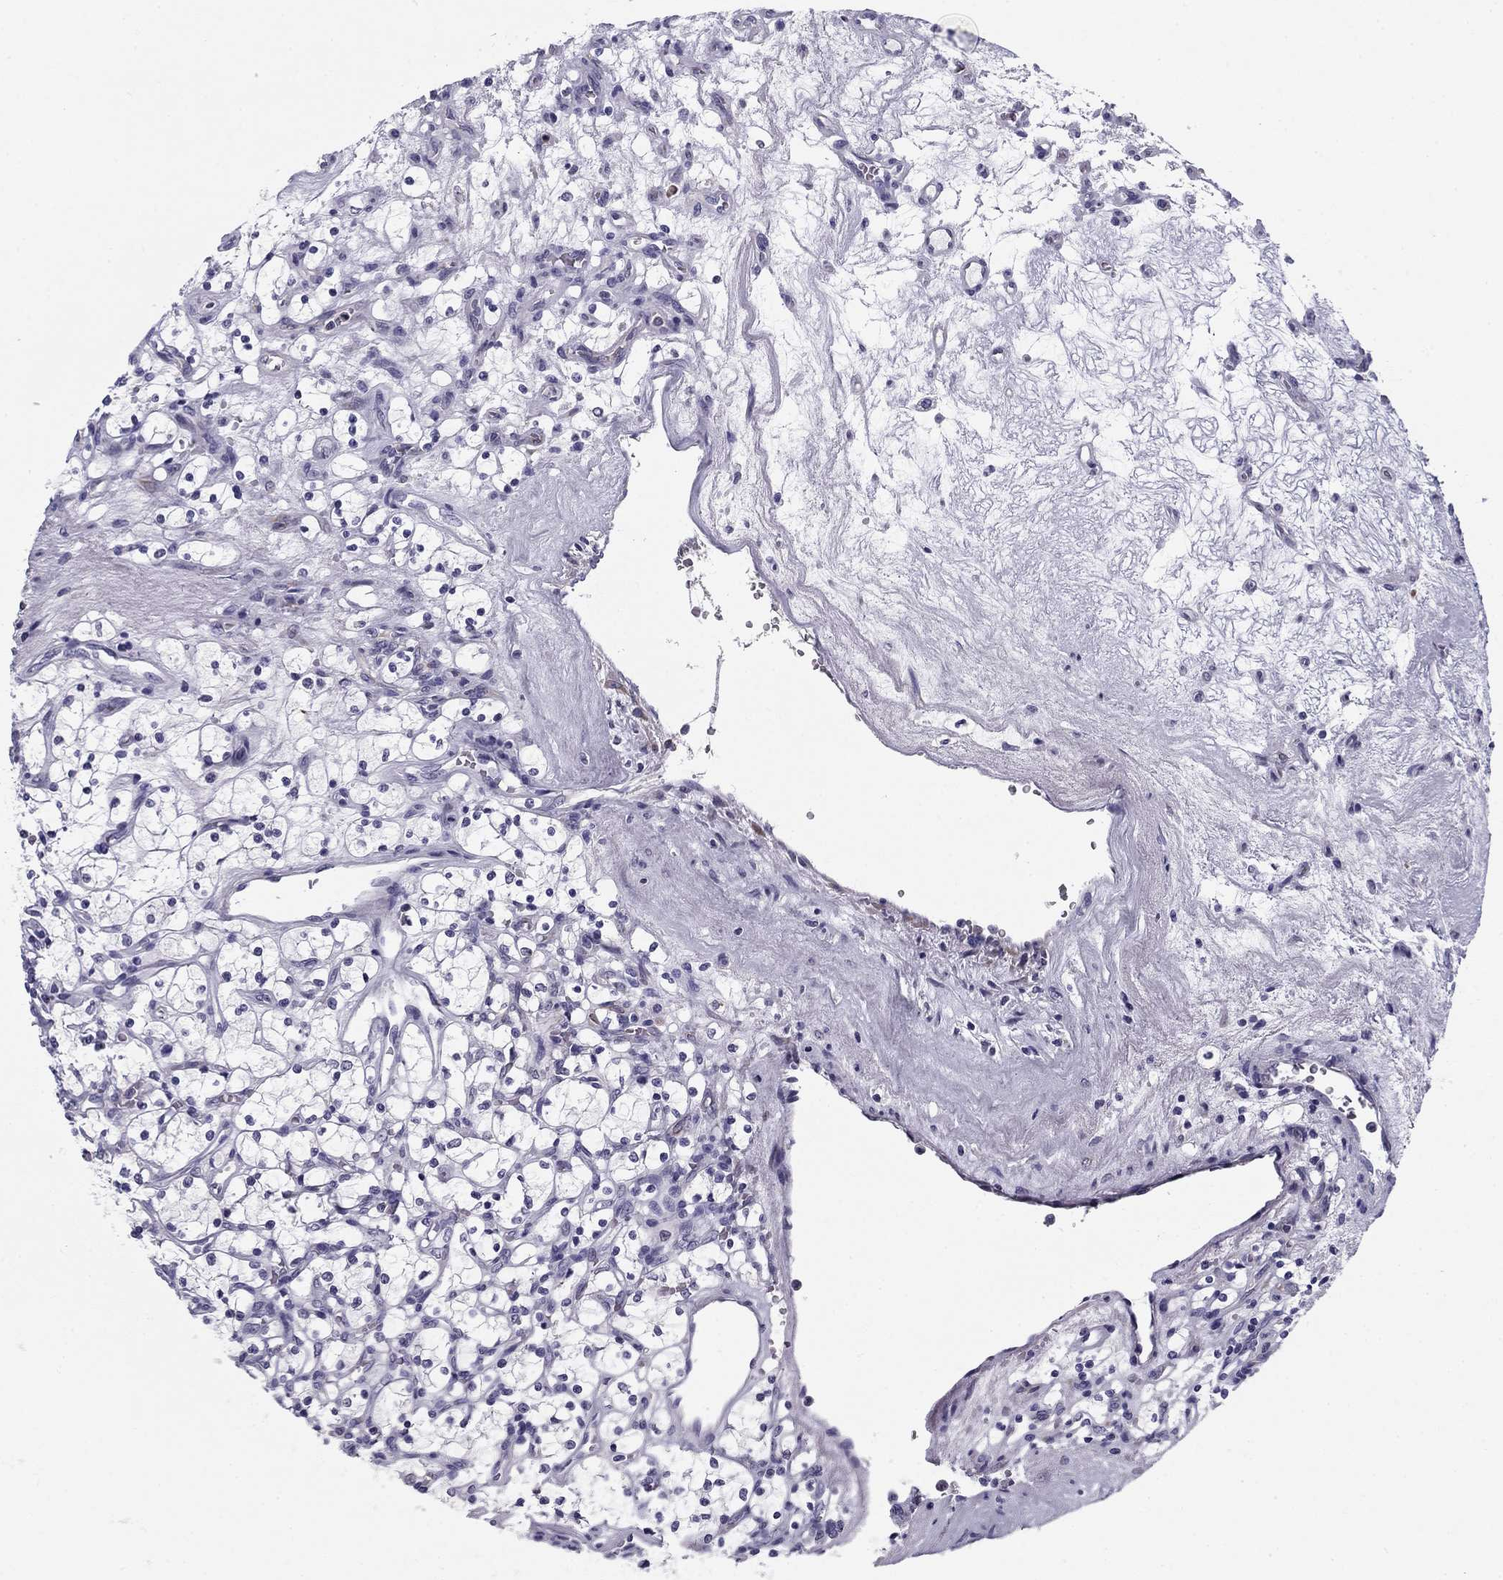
{"staining": {"intensity": "negative", "quantity": "none", "location": "none"}, "tissue": "renal cancer", "cell_type": "Tumor cells", "image_type": "cancer", "snomed": [{"axis": "morphology", "description": "Adenocarcinoma, NOS"}, {"axis": "topography", "description": "Kidney"}], "caption": "Human renal adenocarcinoma stained for a protein using immunohistochemistry displays no expression in tumor cells.", "gene": "TMED3", "patient": {"sex": "female", "age": 69}}